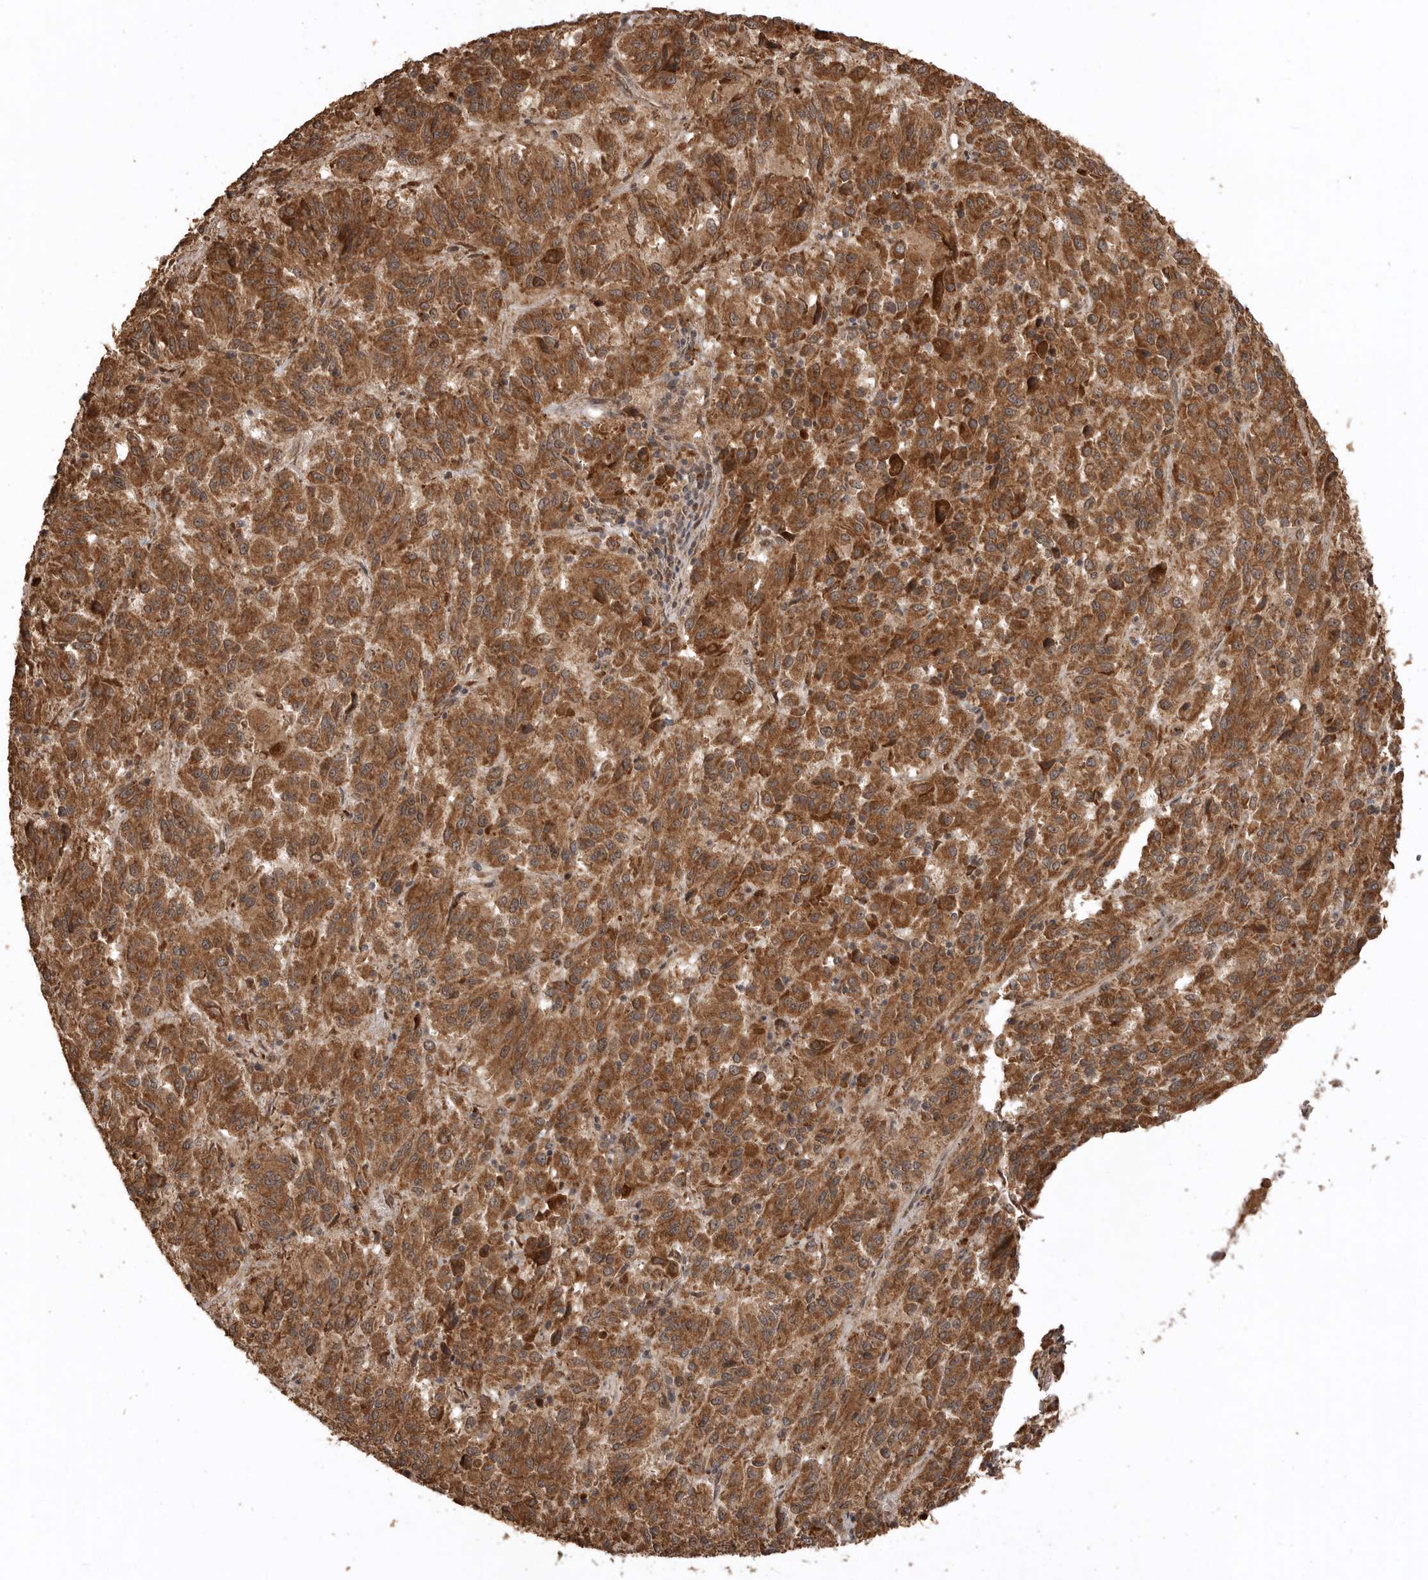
{"staining": {"intensity": "moderate", "quantity": ">75%", "location": "cytoplasmic/membranous"}, "tissue": "melanoma", "cell_type": "Tumor cells", "image_type": "cancer", "snomed": [{"axis": "morphology", "description": "Malignant melanoma, Metastatic site"}, {"axis": "topography", "description": "Lung"}], "caption": "Tumor cells display moderate cytoplasmic/membranous expression in about >75% of cells in melanoma.", "gene": "BOC", "patient": {"sex": "male", "age": 64}}